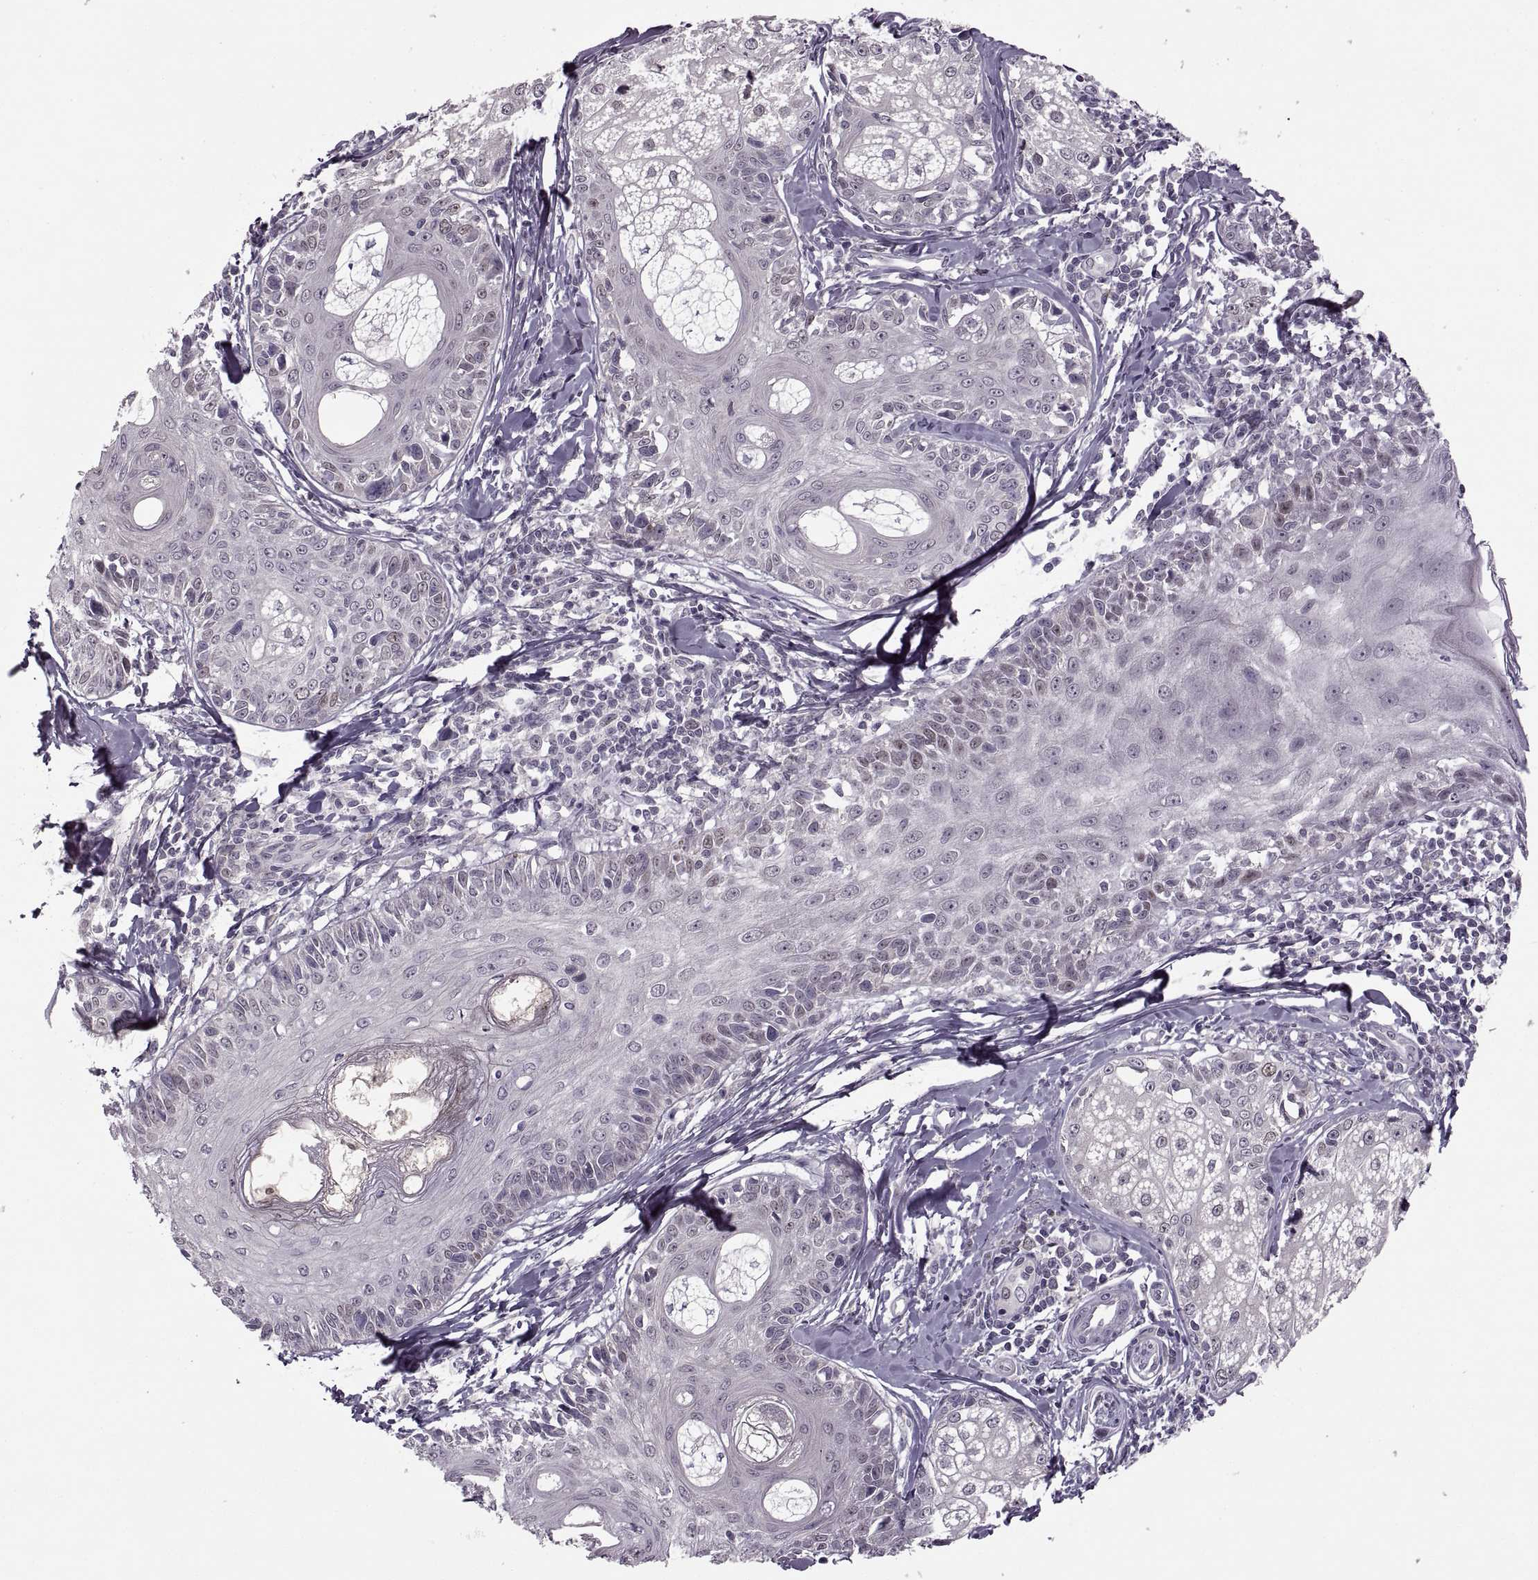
{"staining": {"intensity": "weak", "quantity": "<25%", "location": "nuclear"}, "tissue": "melanoma", "cell_type": "Tumor cells", "image_type": "cancer", "snomed": [{"axis": "morphology", "description": "Malignant melanoma, NOS"}, {"axis": "topography", "description": "Skin"}], "caption": "Immunohistochemistry micrograph of neoplastic tissue: malignant melanoma stained with DAB demonstrates no significant protein expression in tumor cells. (Brightfield microscopy of DAB immunohistochemistry at high magnification).", "gene": "CACNA1F", "patient": {"sex": "female", "age": 86}}